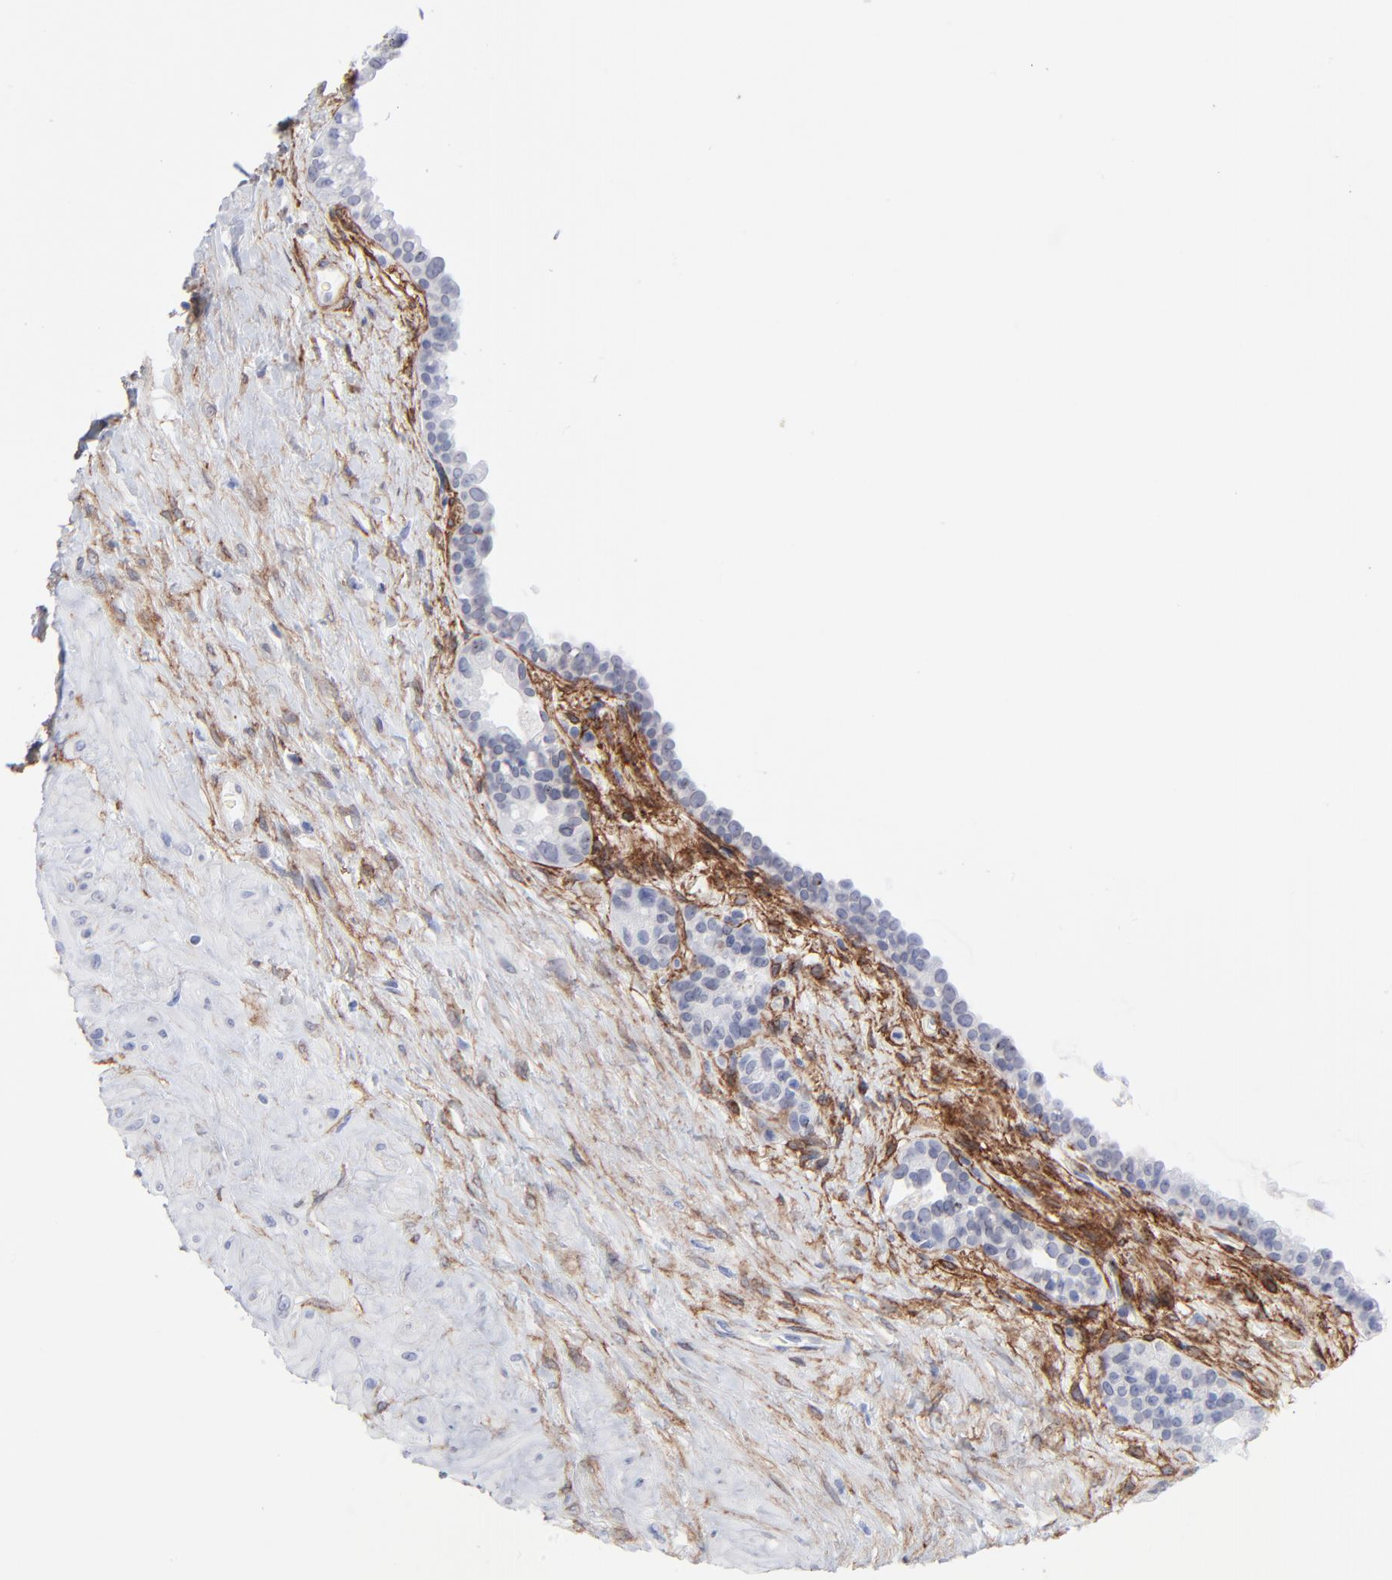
{"staining": {"intensity": "negative", "quantity": "none", "location": "none"}, "tissue": "seminal vesicle", "cell_type": "Glandular cells", "image_type": "normal", "snomed": [{"axis": "morphology", "description": "Normal tissue, NOS"}, {"axis": "topography", "description": "Seminal veicle"}], "caption": "Immunohistochemistry image of unremarkable human seminal vesicle stained for a protein (brown), which shows no staining in glandular cells.", "gene": "PDGFRB", "patient": {"sex": "male", "age": 61}}